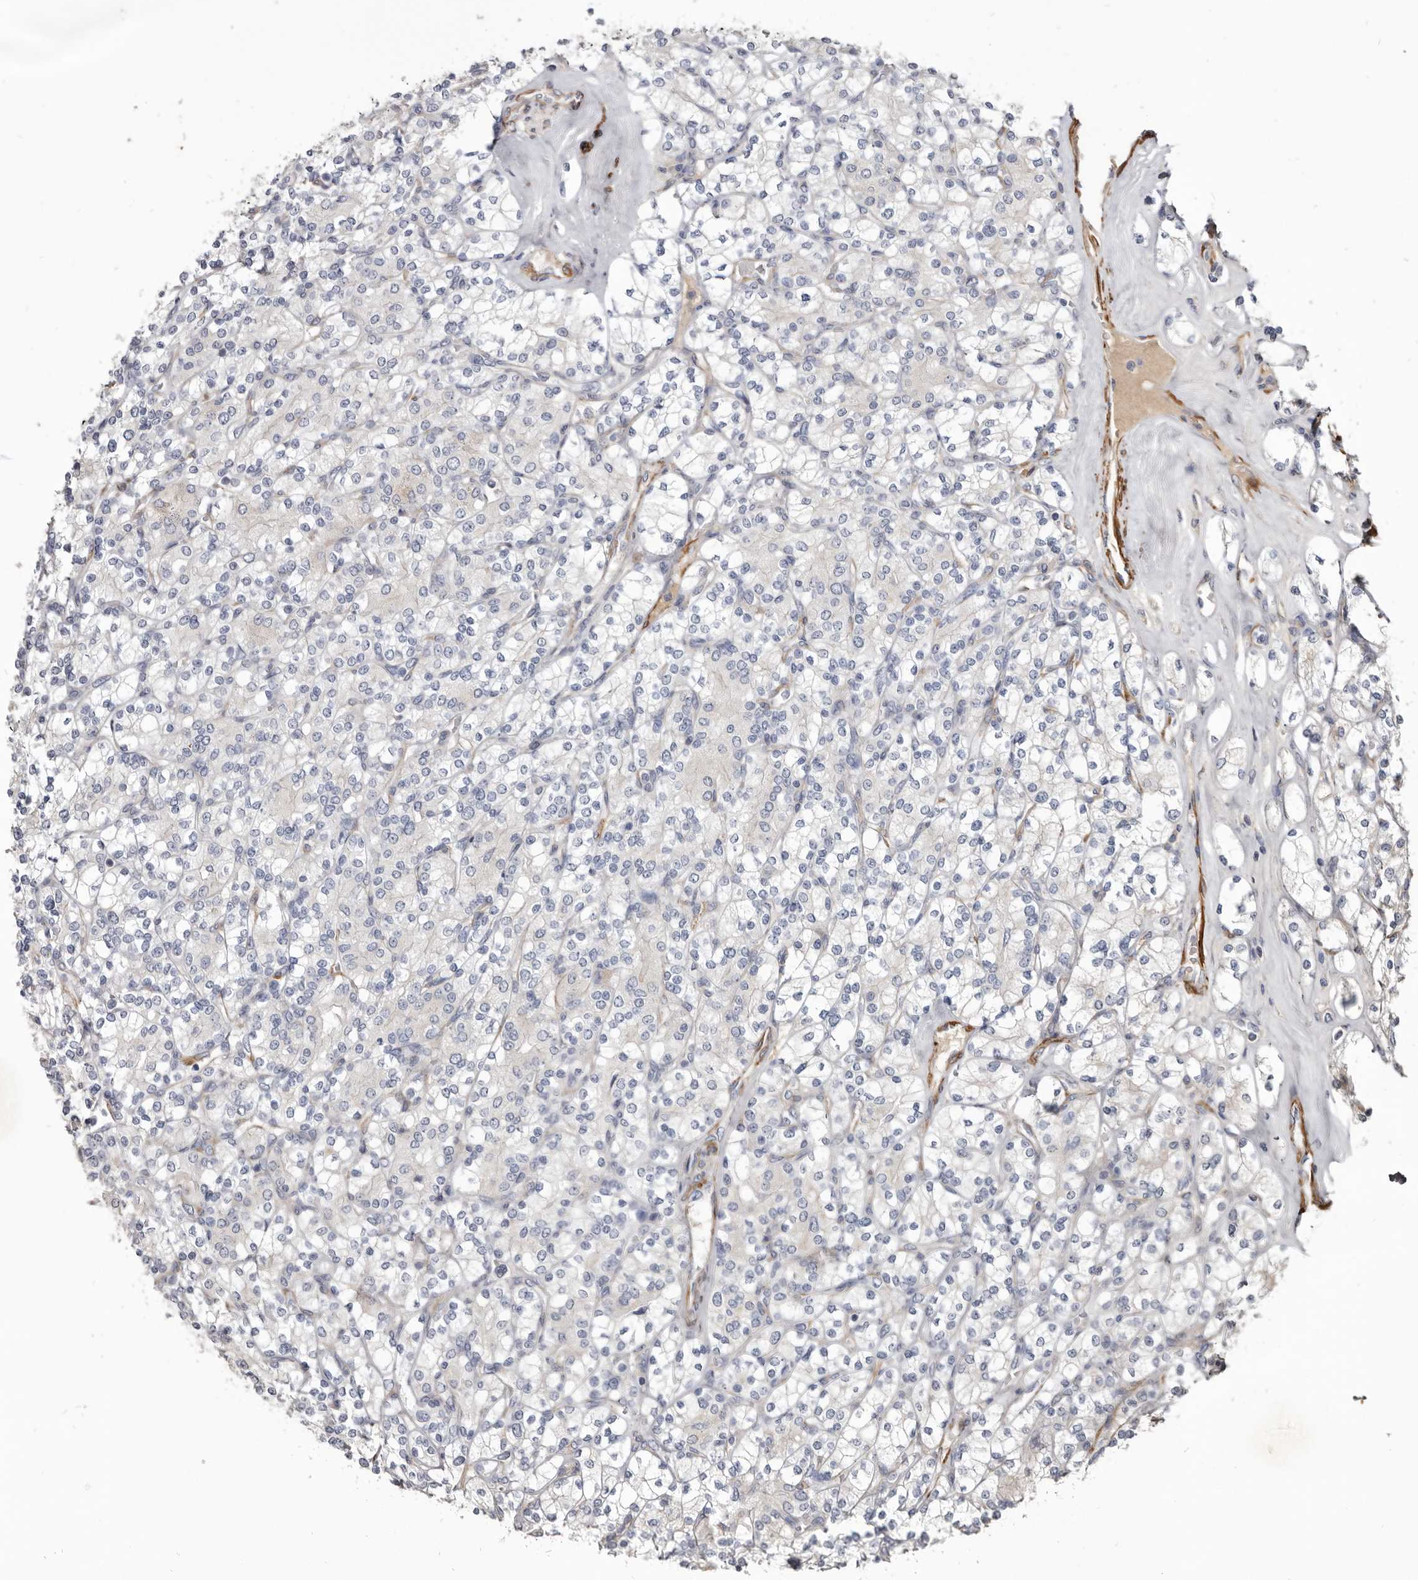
{"staining": {"intensity": "negative", "quantity": "none", "location": "none"}, "tissue": "renal cancer", "cell_type": "Tumor cells", "image_type": "cancer", "snomed": [{"axis": "morphology", "description": "Adenocarcinoma, NOS"}, {"axis": "topography", "description": "Kidney"}], "caption": "Micrograph shows no protein staining in tumor cells of renal cancer tissue.", "gene": "CGN", "patient": {"sex": "male", "age": 77}}